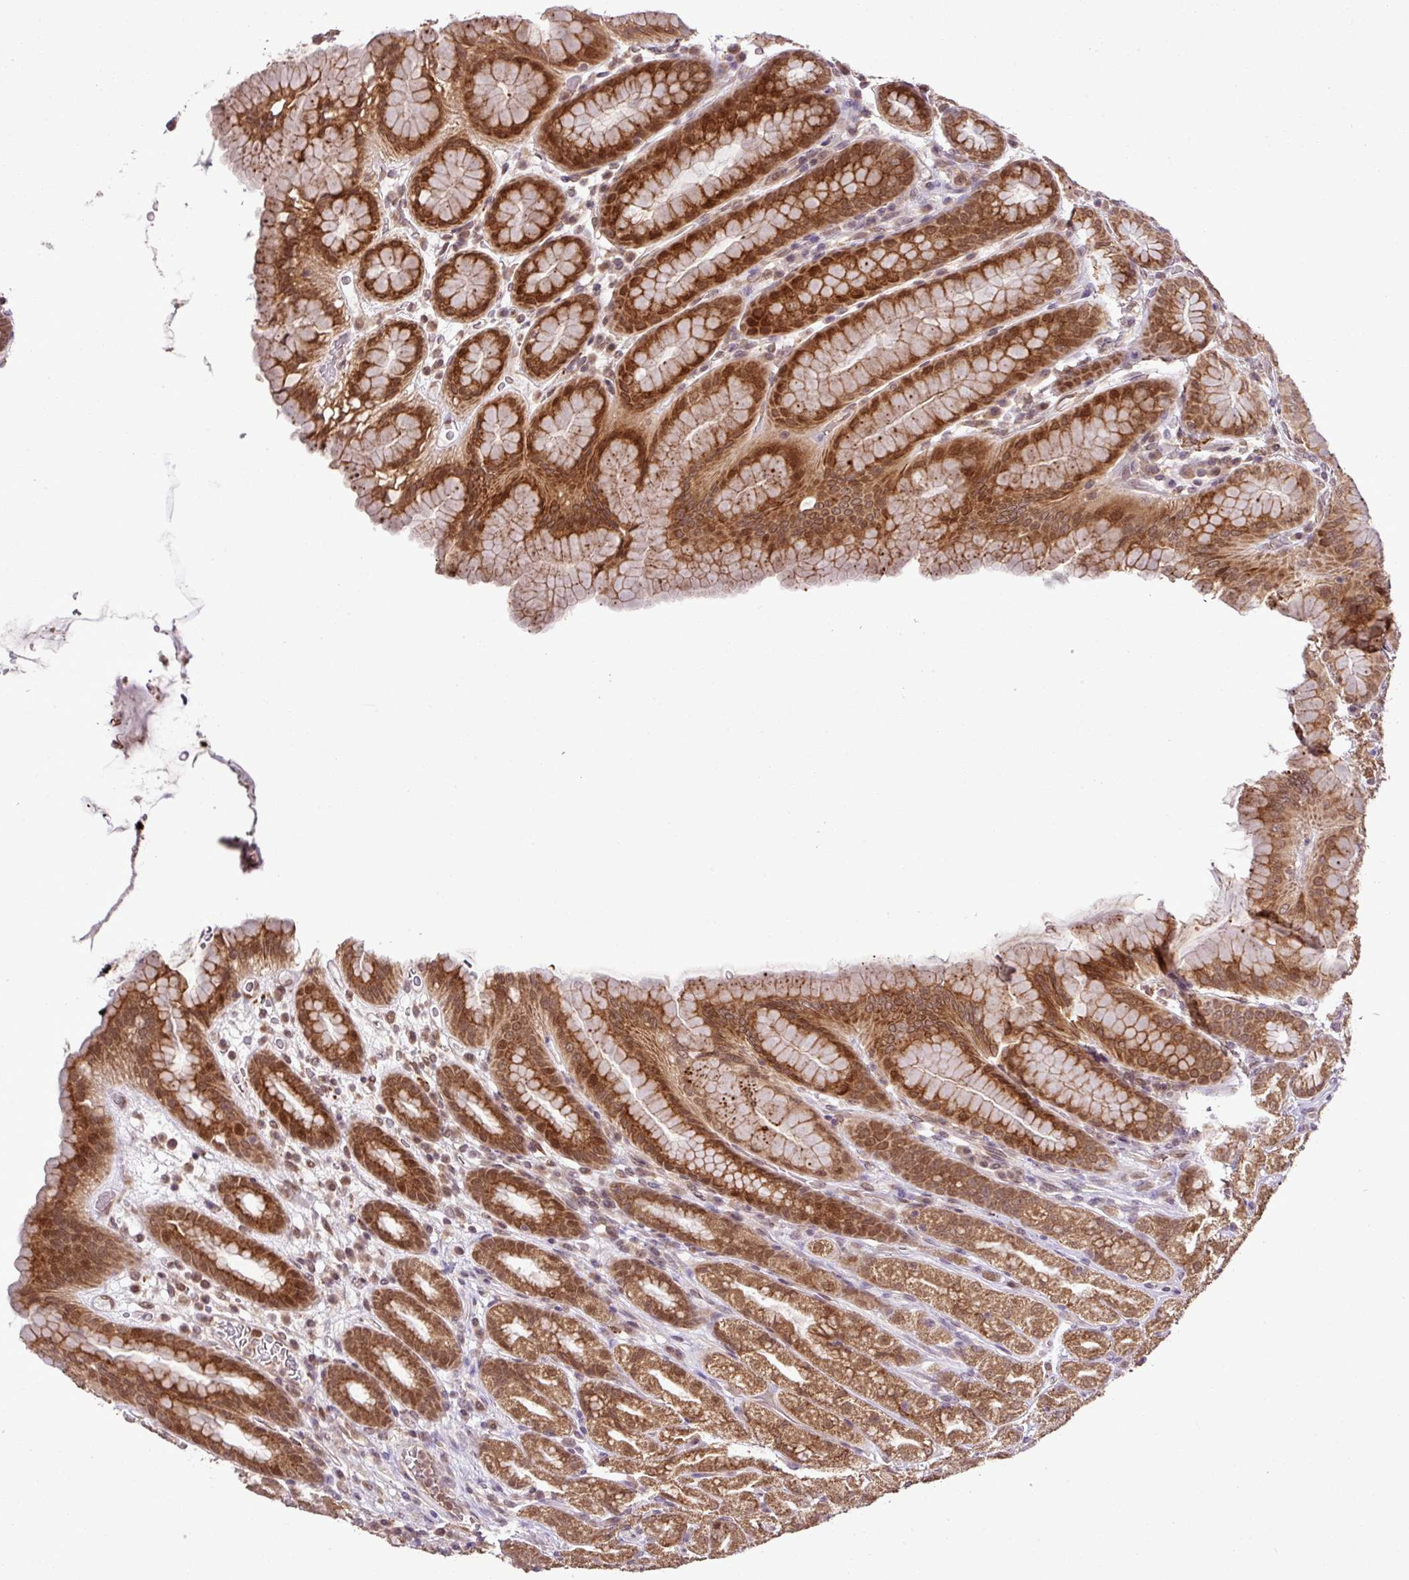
{"staining": {"intensity": "strong", "quantity": ">75%", "location": "cytoplasmic/membranous,nuclear"}, "tissue": "stomach", "cell_type": "Glandular cells", "image_type": "normal", "snomed": [{"axis": "morphology", "description": "Normal tissue, NOS"}, {"axis": "topography", "description": "Stomach, upper"}, {"axis": "topography", "description": "Stomach"}], "caption": "This image shows IHC staining of unremarkable stomach, with high strong cytoplasmic/membranous,nuclear positivity in about >75% of glandular cells.", "gene": "SMCO4", "patient": {"sex": "male", "age": 68}}